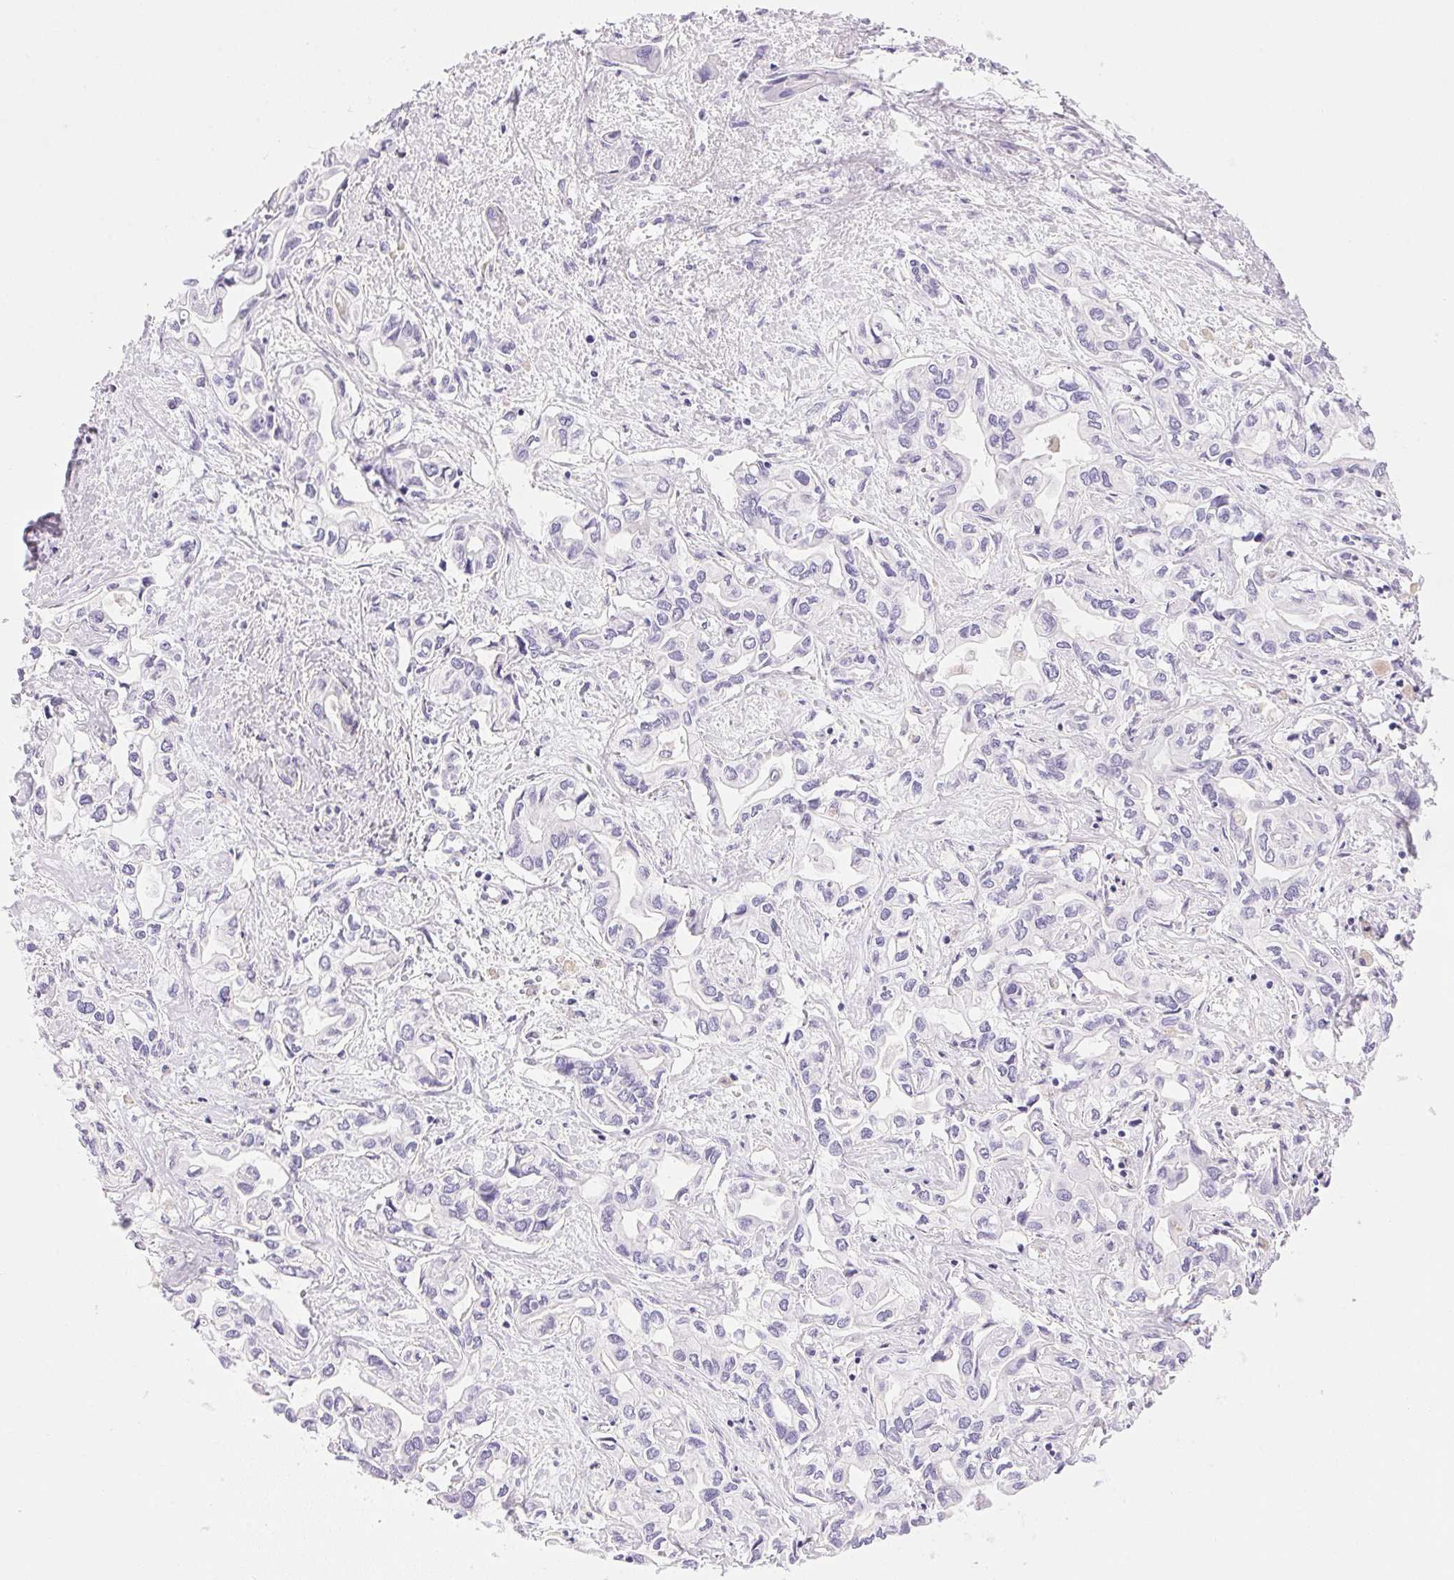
{"staining": {"intensity": "negative", "quantity": "none", "location": "none"}, "tissue": "liver cancer", "cell_type": "Tumor cells", "image_type": "cancer", "snomed": [{"axis": "morphology", "description": "Cholangiocarcinoma"}, {"axis": "topography", "description": "Liver"}], "caption": "Immunohistochemical staining of human liver cancer (cholangiocarcinoma) reveals no significant expression in tumor cells. The staining is performed using DAB brown chromogen with nuclei counter-stained in using hematoxylin.", "gene": "ATP6V0A4", "patient": {"sex": "female", "age": 64}}